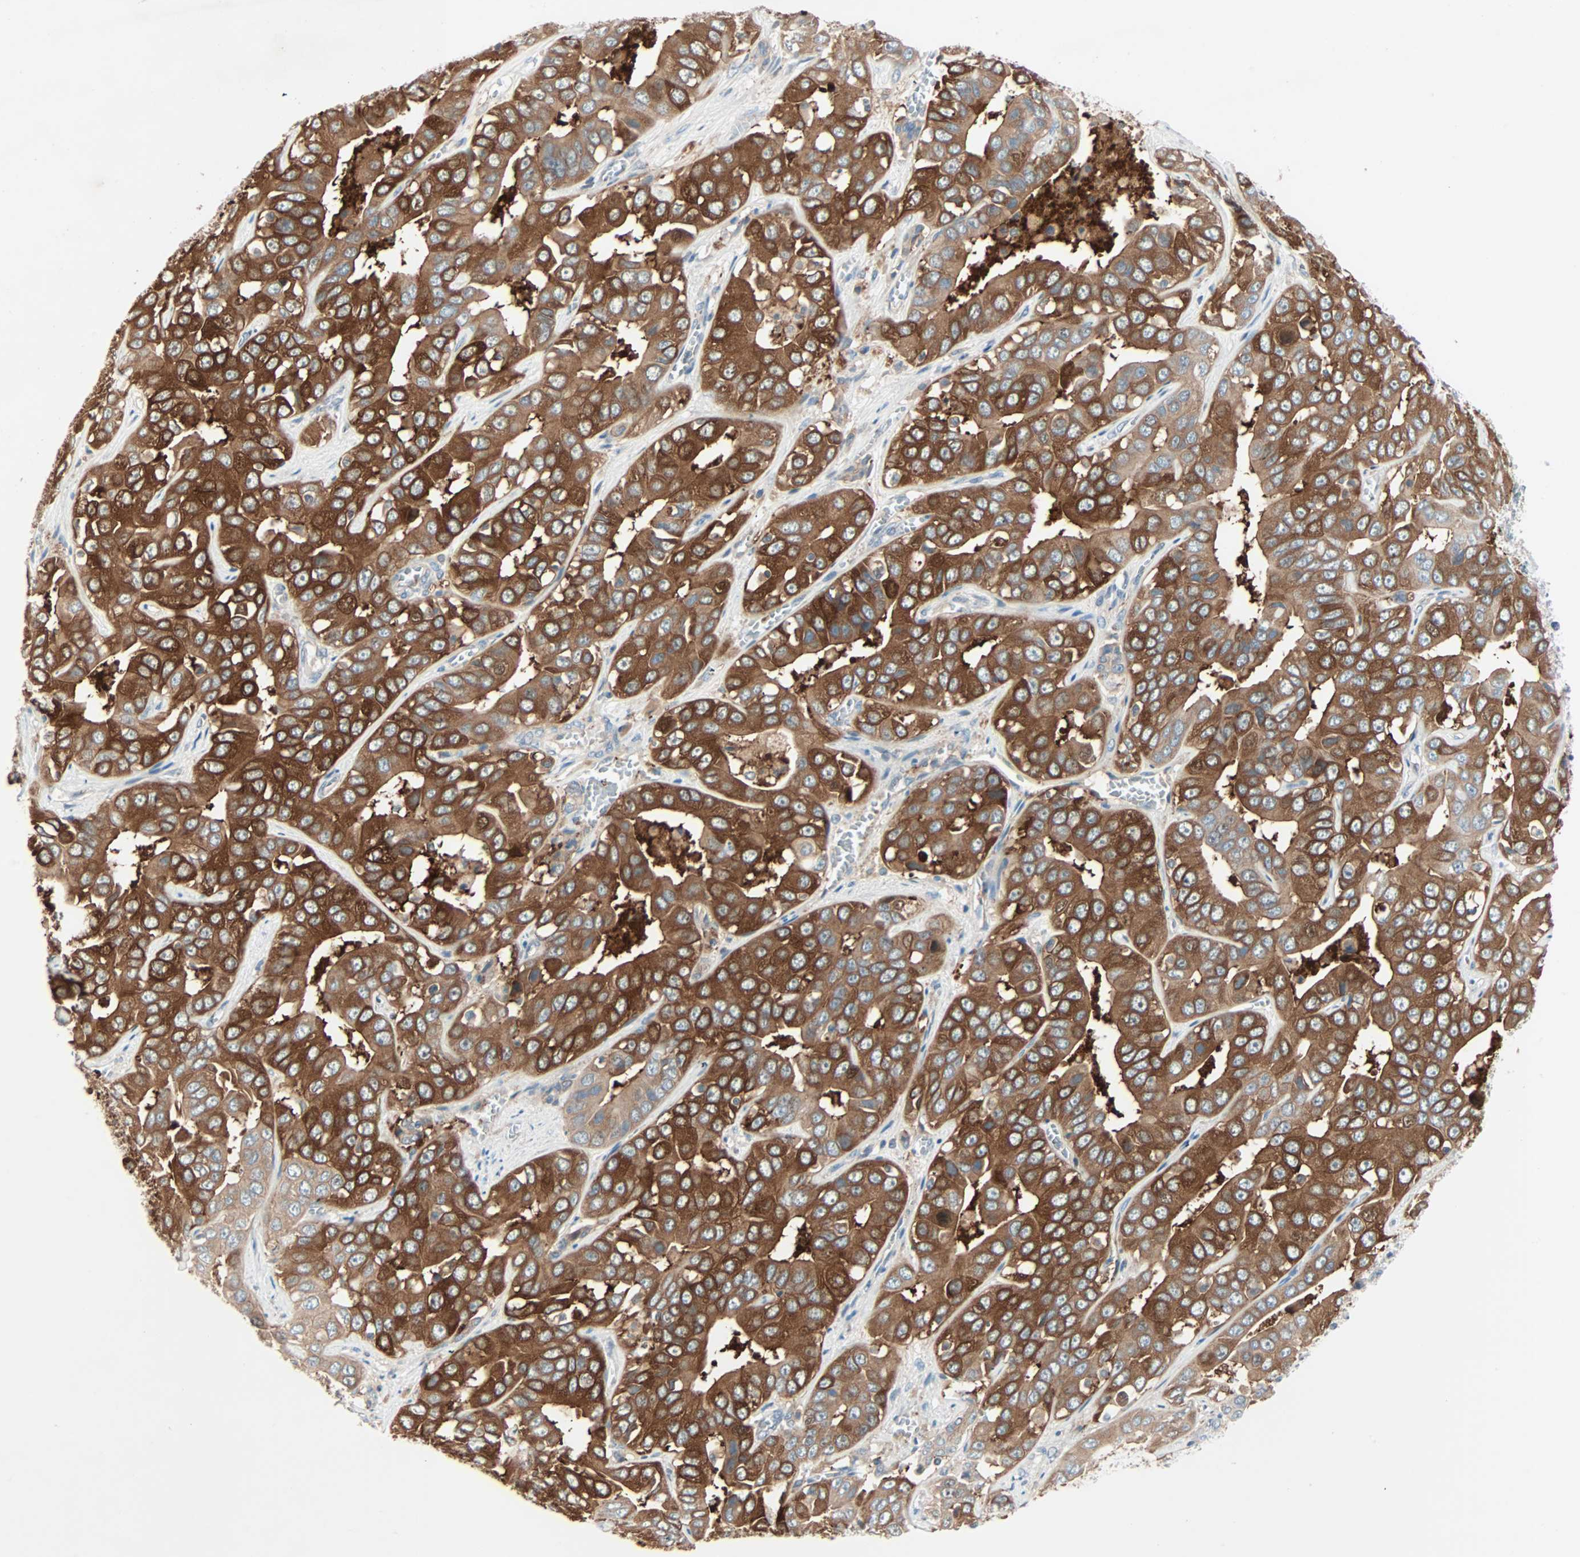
{"staining": {"intensity": "strong", "quantity": ">75%", "location": "cytoplasmic/membranous"}, "tissue": "liver cancer", "cell_type": "Tumor cells", "image_type": "cancer", "snomed": [{"axis": "morphology", "description": "Cholangiocarcinoma"}, {"axis": "topography", "description": "Liver"}], "caption": "A photomicrograph of human cholangiocarcinoma (liver) stained for a protein shows strong cytoplasmic/membranous brown staining in tumor cells.", "gene": "SMIM8", "patient": {"sex": "female", "age": 52}}